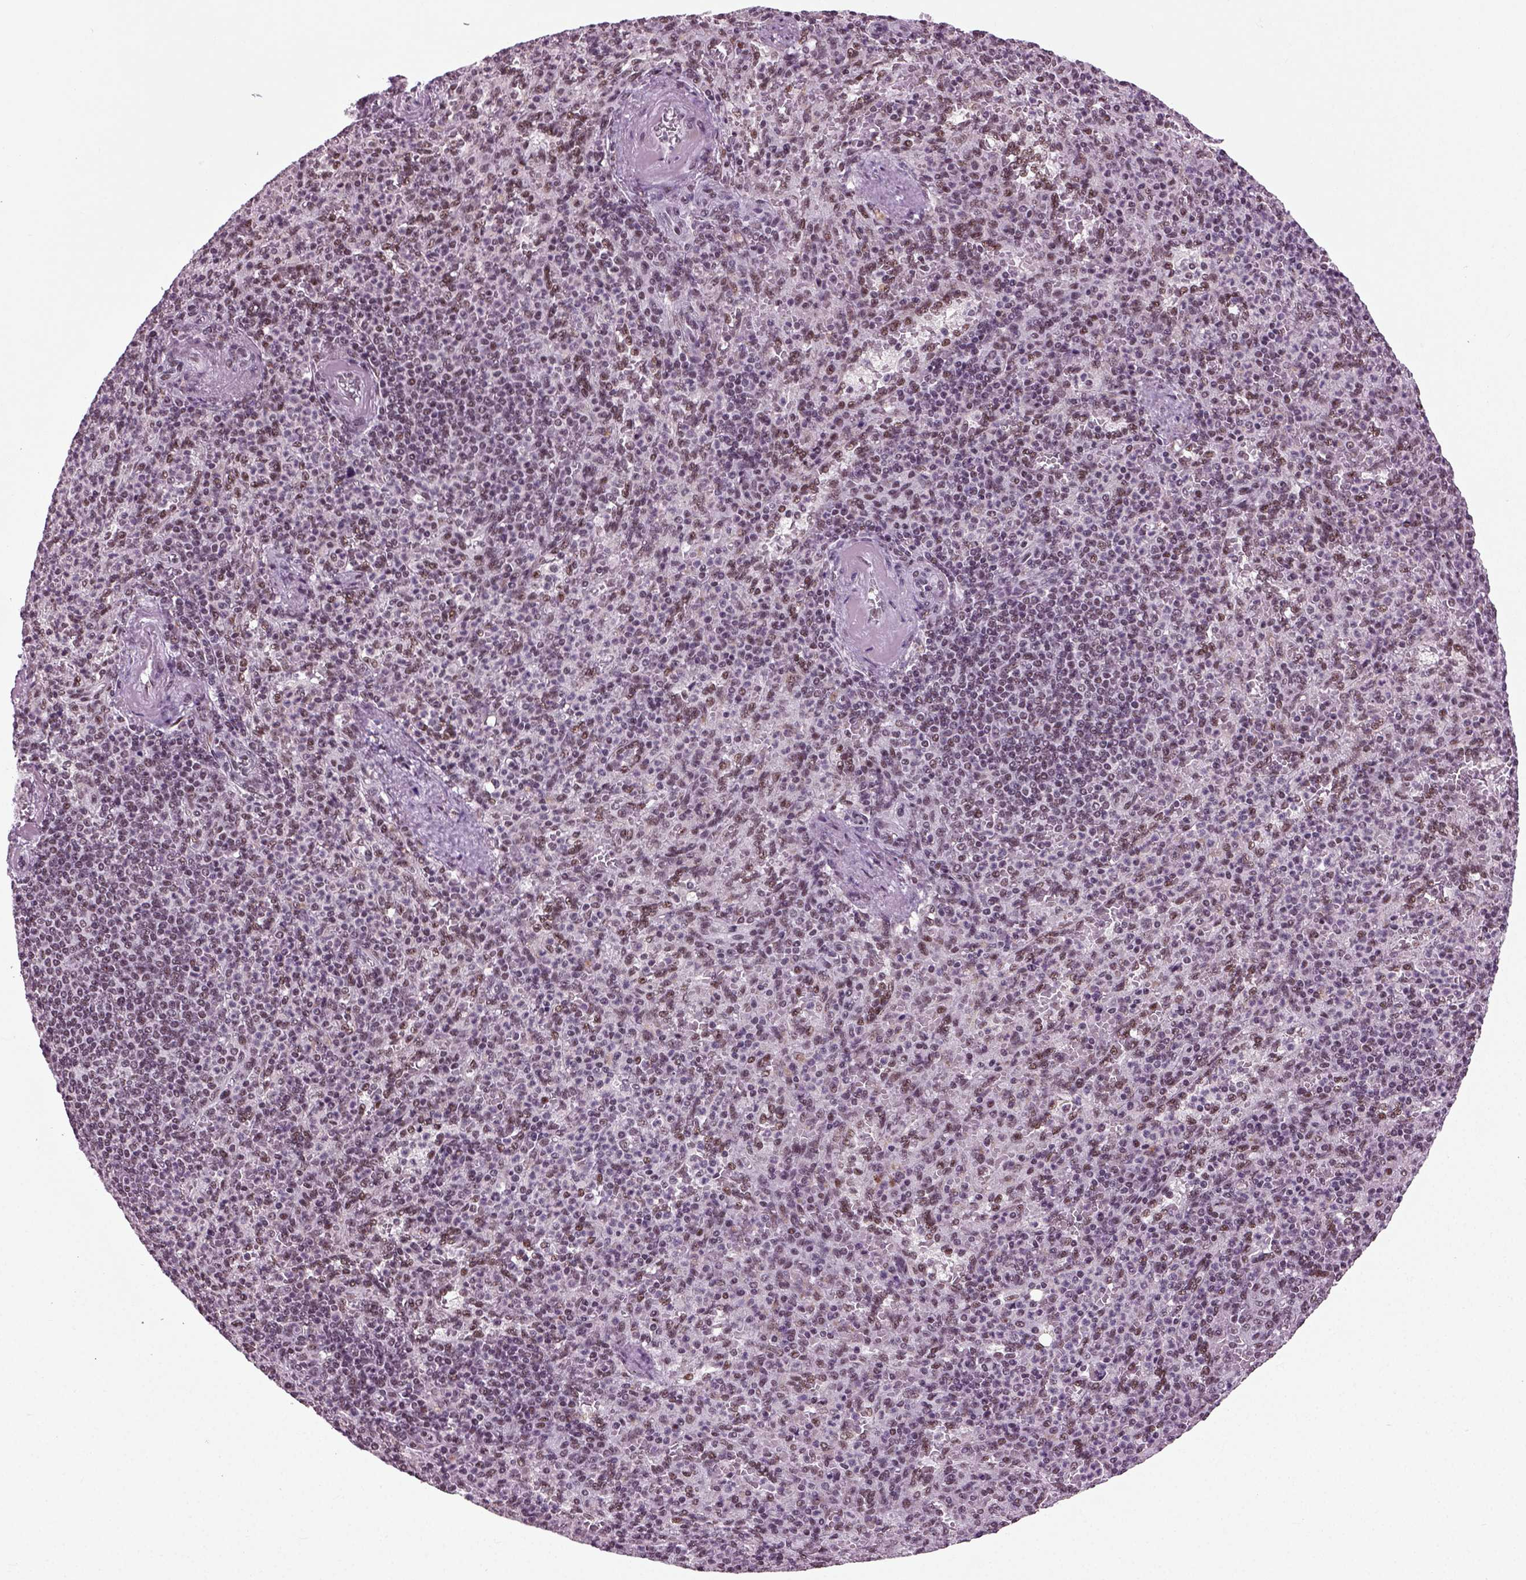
{"staining": {"intensity": "weak", "quantity": "<25%", "location": "nuclear"}, "tissue": "spleen", "cell_type": "Cells in red pulp", "image_type": "normal", "snomed": [{"axis": "morphology", "description": "Normal tissue, NOS"}, {"axis": "topography", "description": "Spleen"}], "caption": "Immunohistochemistry of normal spleen reveals no expression in cells in red pulp.", "gene": "RCOR3", "patient": {"sex": "female", "age": 74}}